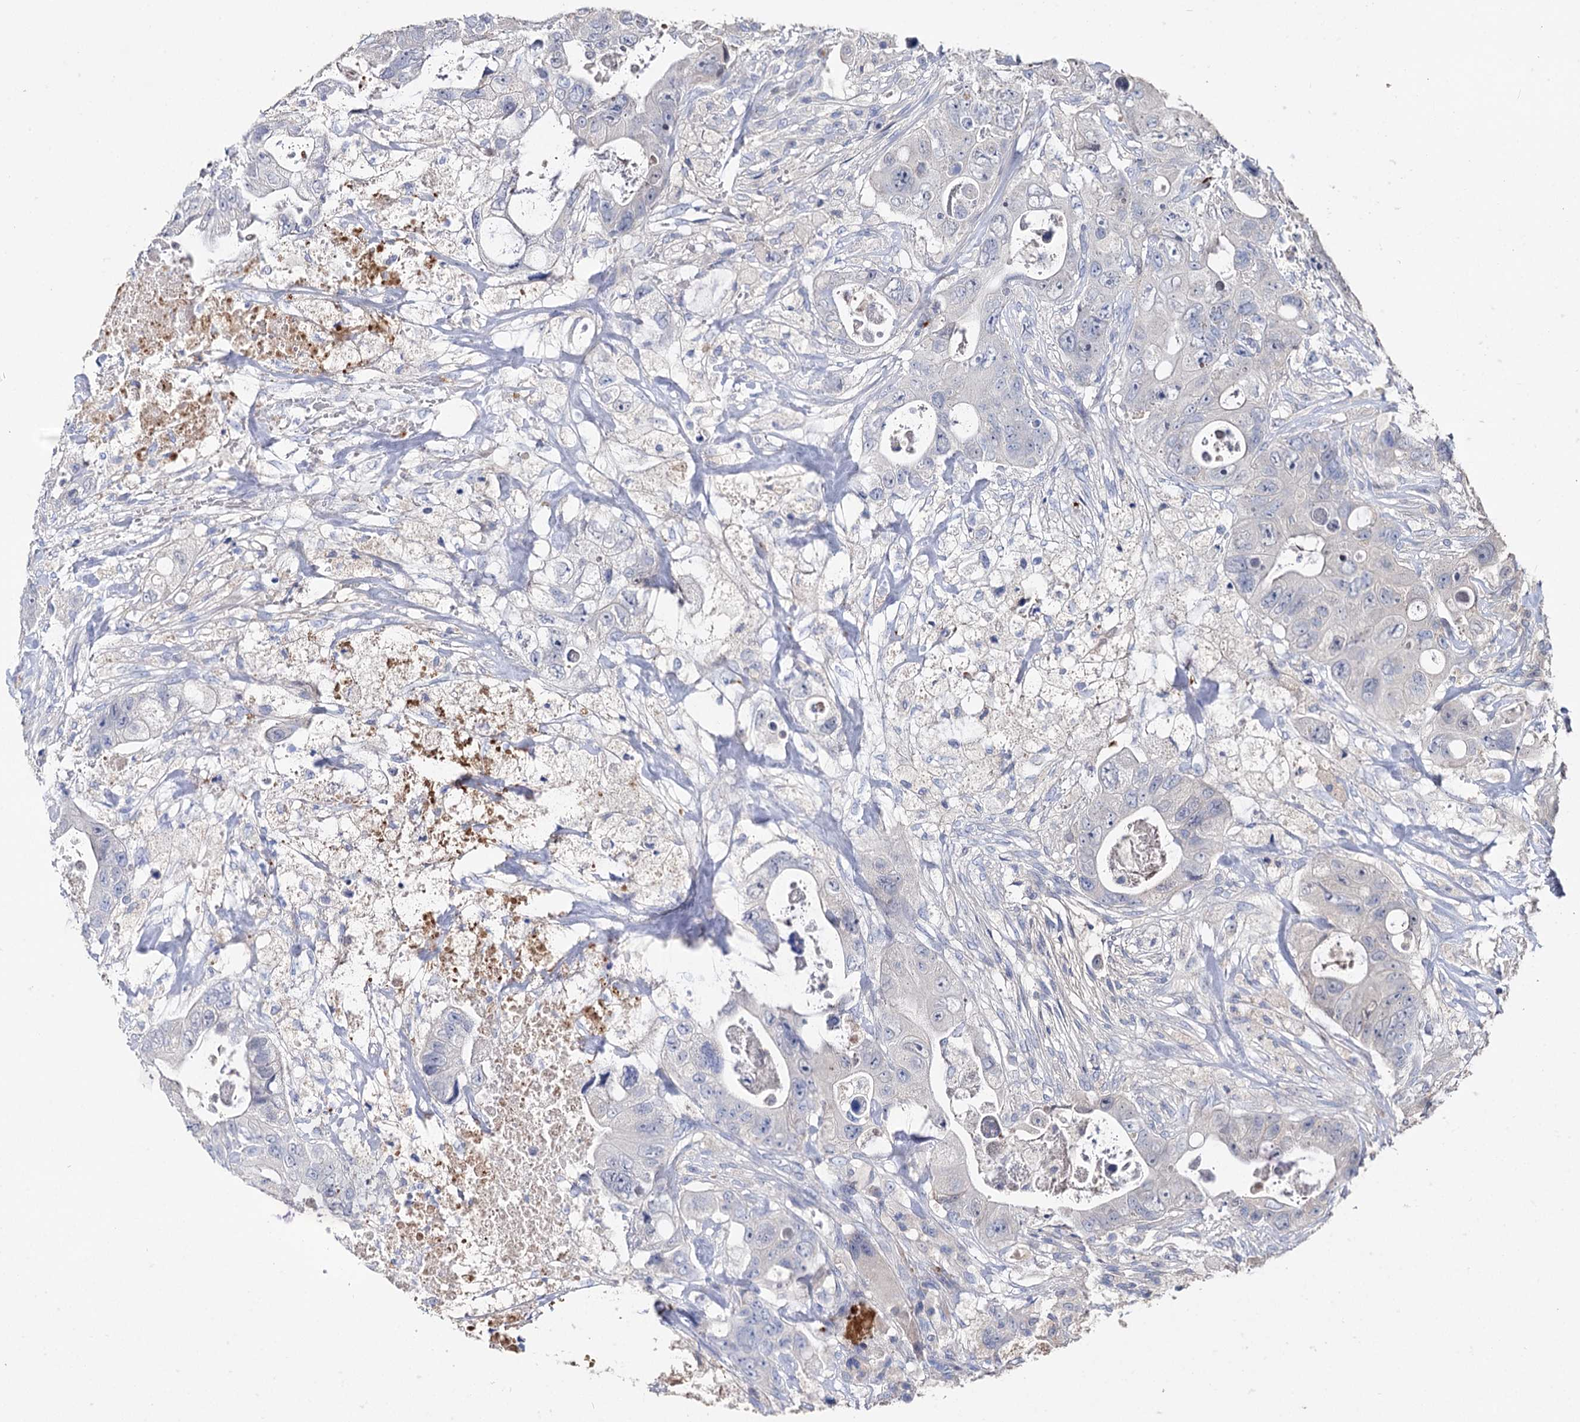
{"staining": {"intensity": "negative", "quantity": "none", "location": "none"}, "tissue": "colorectal cancer", "cell_type": "Tumor cells", "image_type": "cancer", "snomed": [{"axis": "morphology", "description": "Adenocarcinoma, NOS"}, {"axis": "topography", "description": "Colon"}], "caption": "High magnification brightfield microscopy of colorectal adenocarcinoma stained with DAB (3,3'-diaminobenzidine) (brown) and counterstained with hematoxylin (blue): tumor cells show no significant expression.", "gene": "DNAH6", "patient": {"sex": "female", "age": 46}}